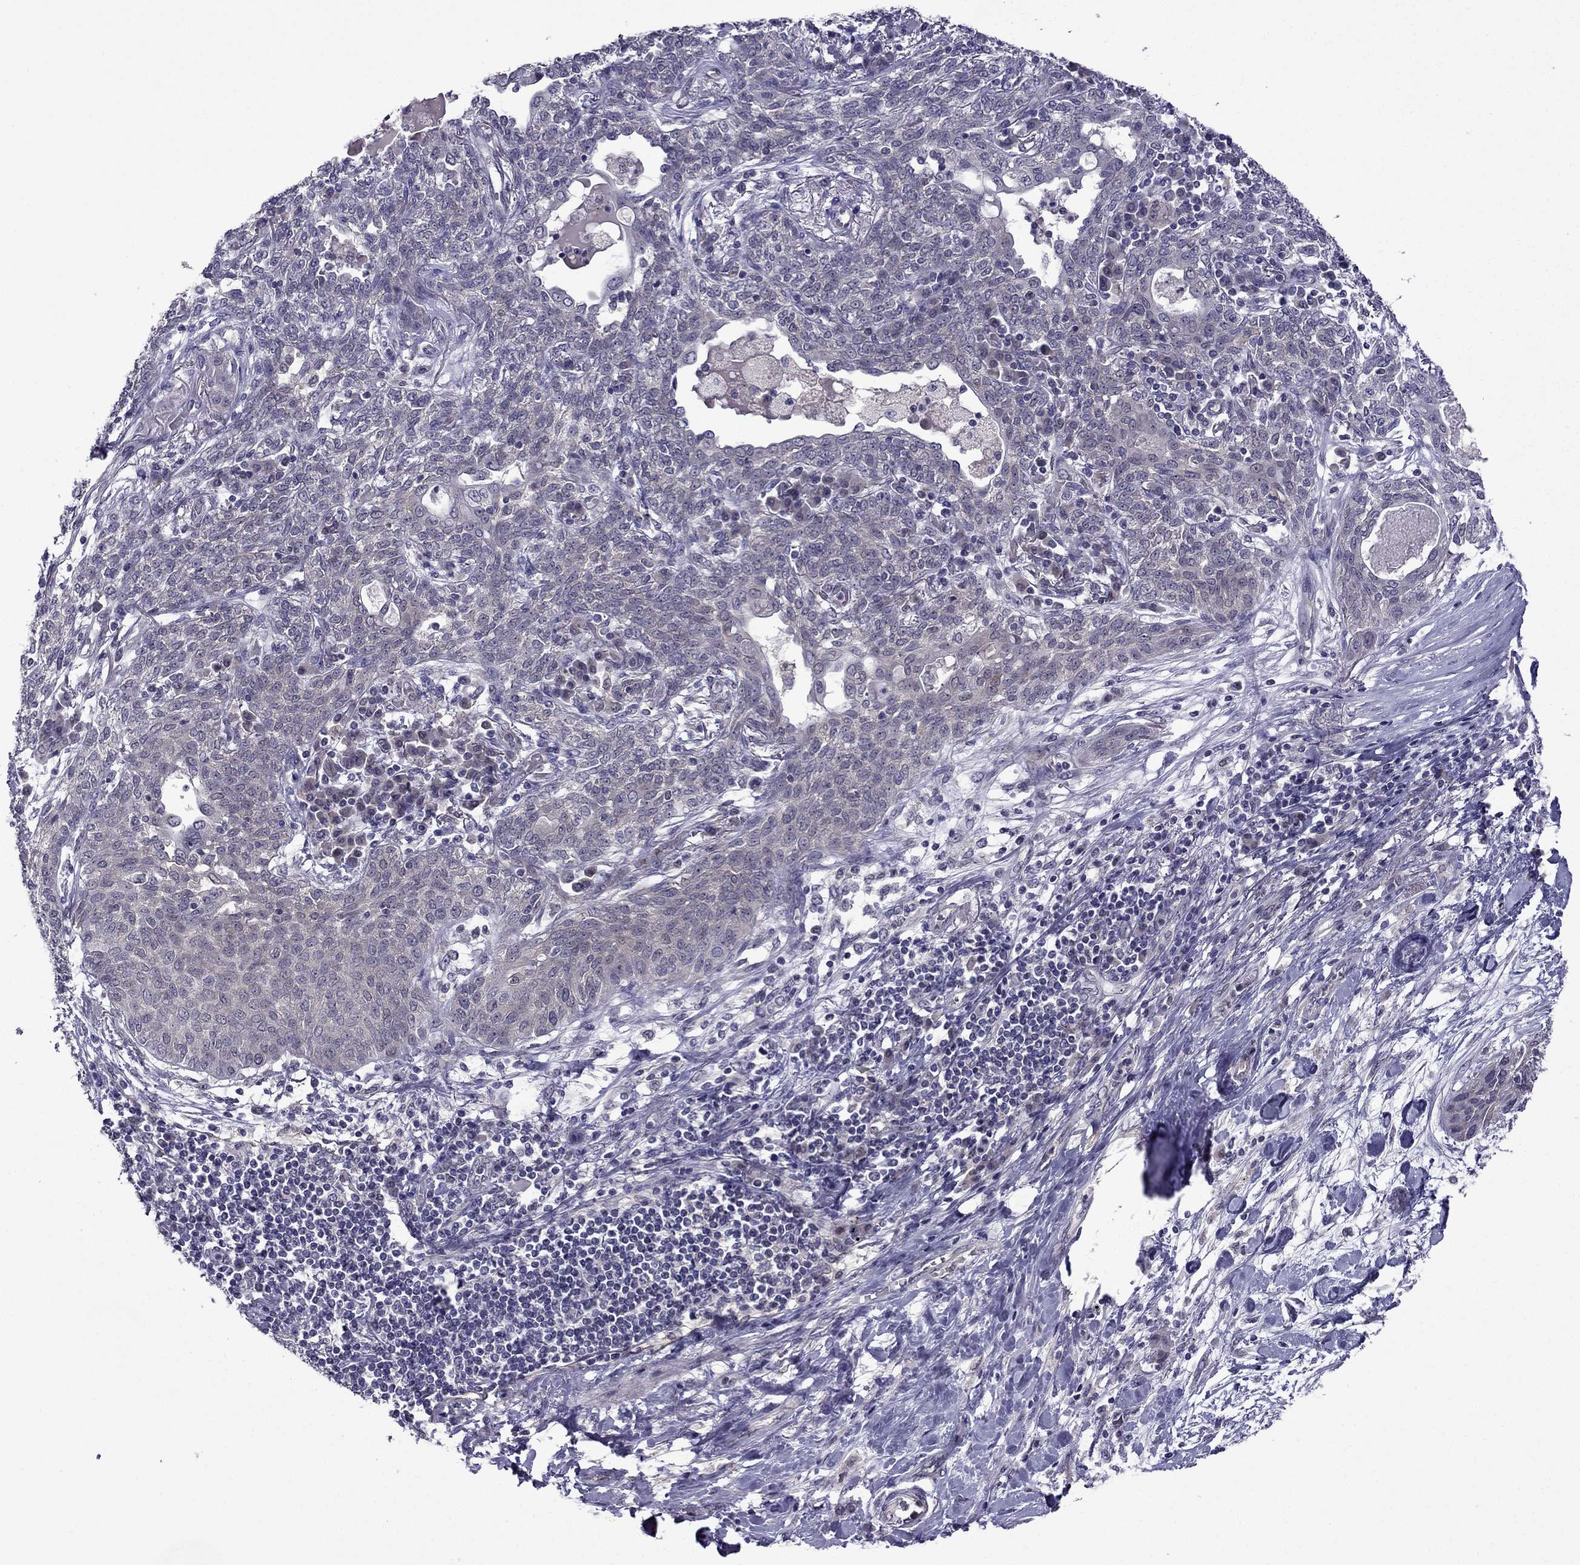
{"staining": {"intensity": "negative", "quantity": "none", "location": "none"}, "tissue": "lung cancer", "cell_type": "Tumor cells", "image_type": "cancer", "snomed": [{"axis": "morphology", "description": "Squamous cell carcinoma, NOS"}, {"axis": "topography", "description": "Lung"}], "caption": "Protein analysis of lung cancer exhibits no significant positivity in tumor cells.", "gene": "CDK5", "patient": {"sex": "female", "age": 70}}